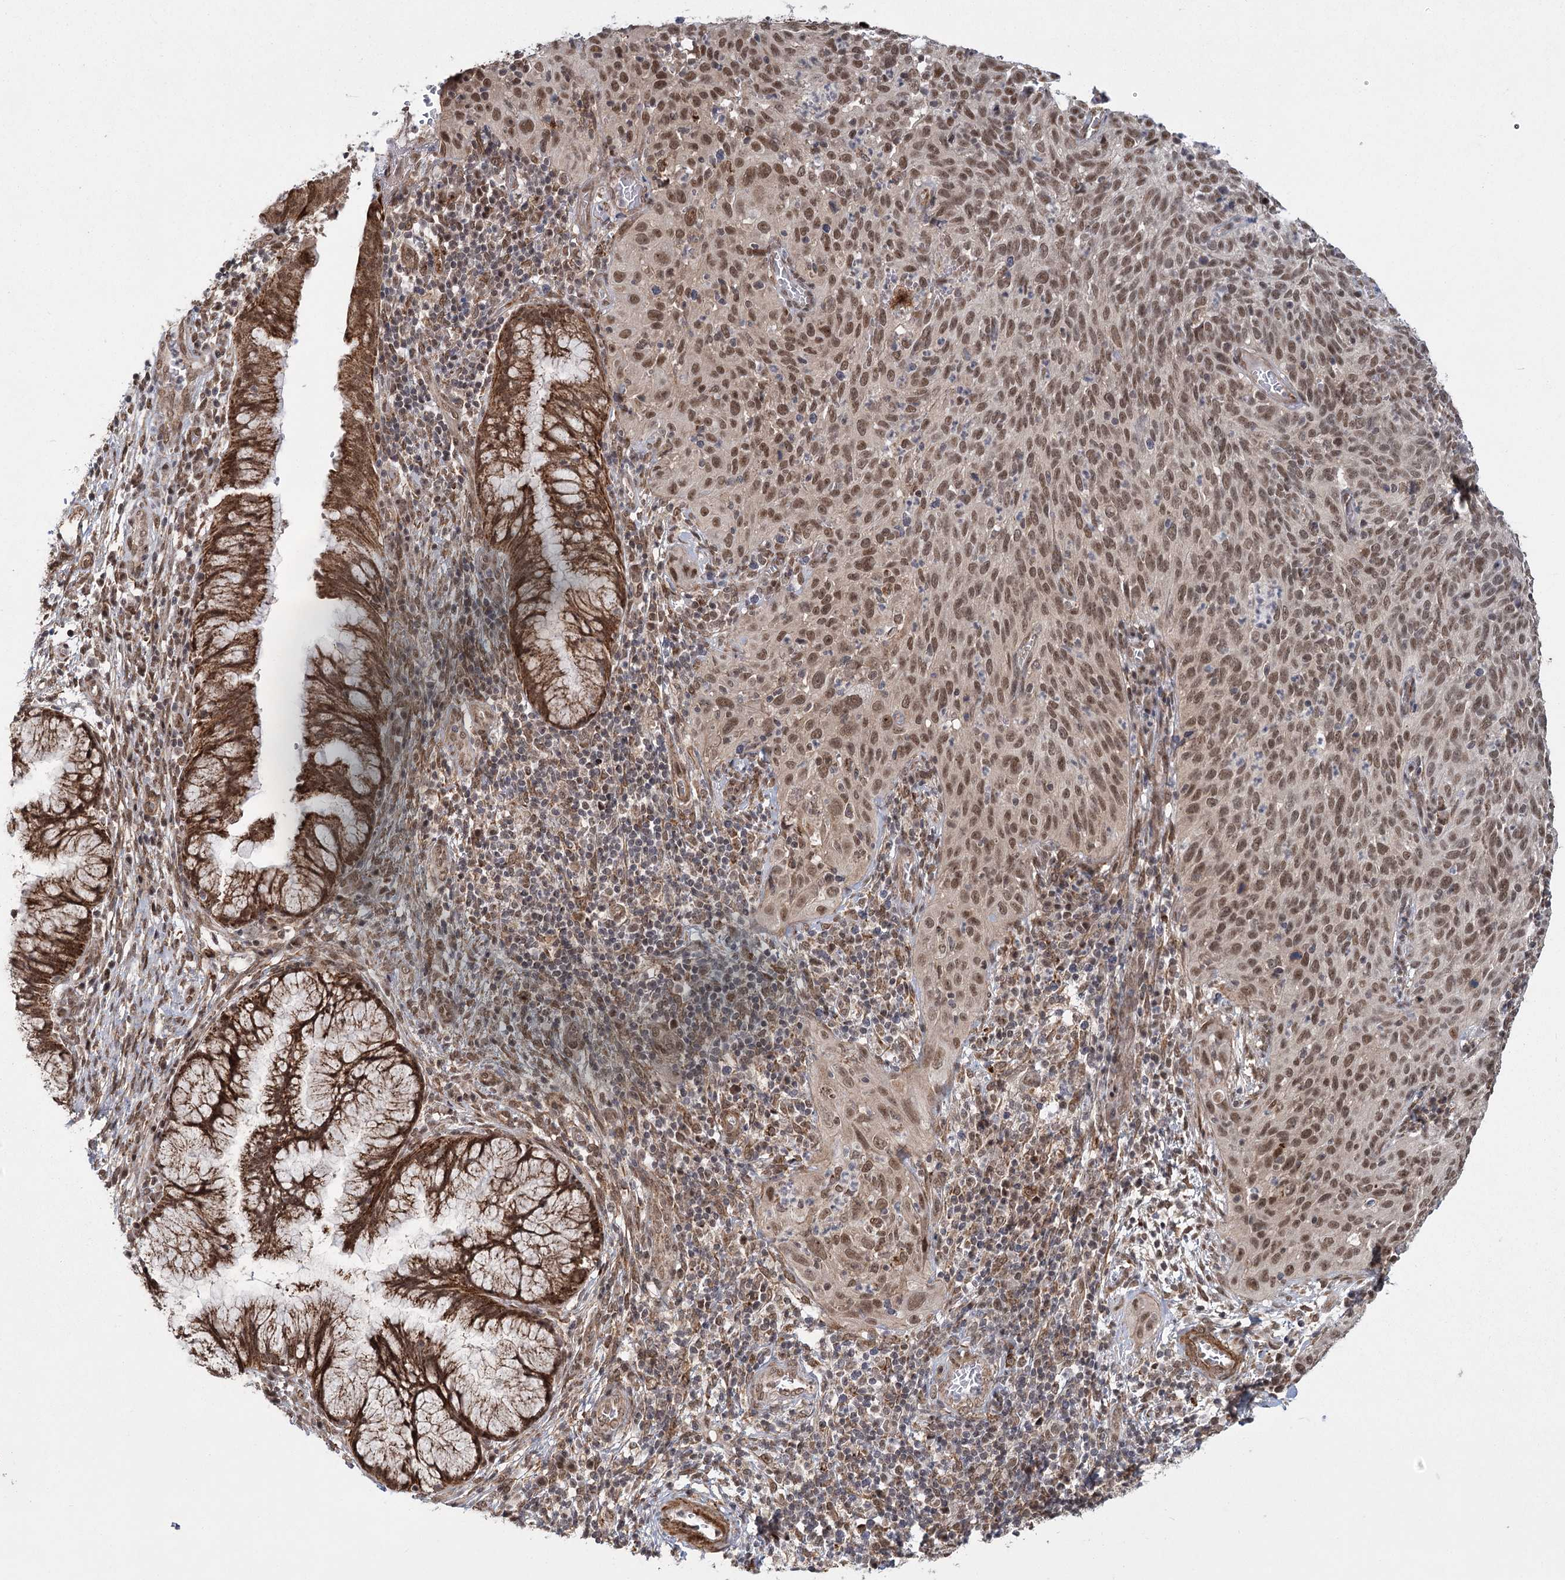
{"staining": {"intensity": "moderate", "quantity": ">75%", "location": "cytoplasmic/membranous,nuclear"}, "tissue": "cervical cancer", "cell_type": "Tumor cells", "image_type": "cancer", "snomed": [{"axis": "morphology", "description": "Squamous cell carcinoma, NOS"}, {"axis": "topography", "description": "Cervix"}], "caption": "Immunohistochemistry image of neoplastic tissue: human squamous cell carcinoma (cervical) stained using immunohistochemistry displays medium levels of moderate protein expression localized specifically in the cytoplasmic/membranous and nuclear of tumor cells, appearing as a cytoplasmic/membranous and nuclear brown color.", "gene": "ZCCHC24", "patient": {"sex": "female", "age": 31}}